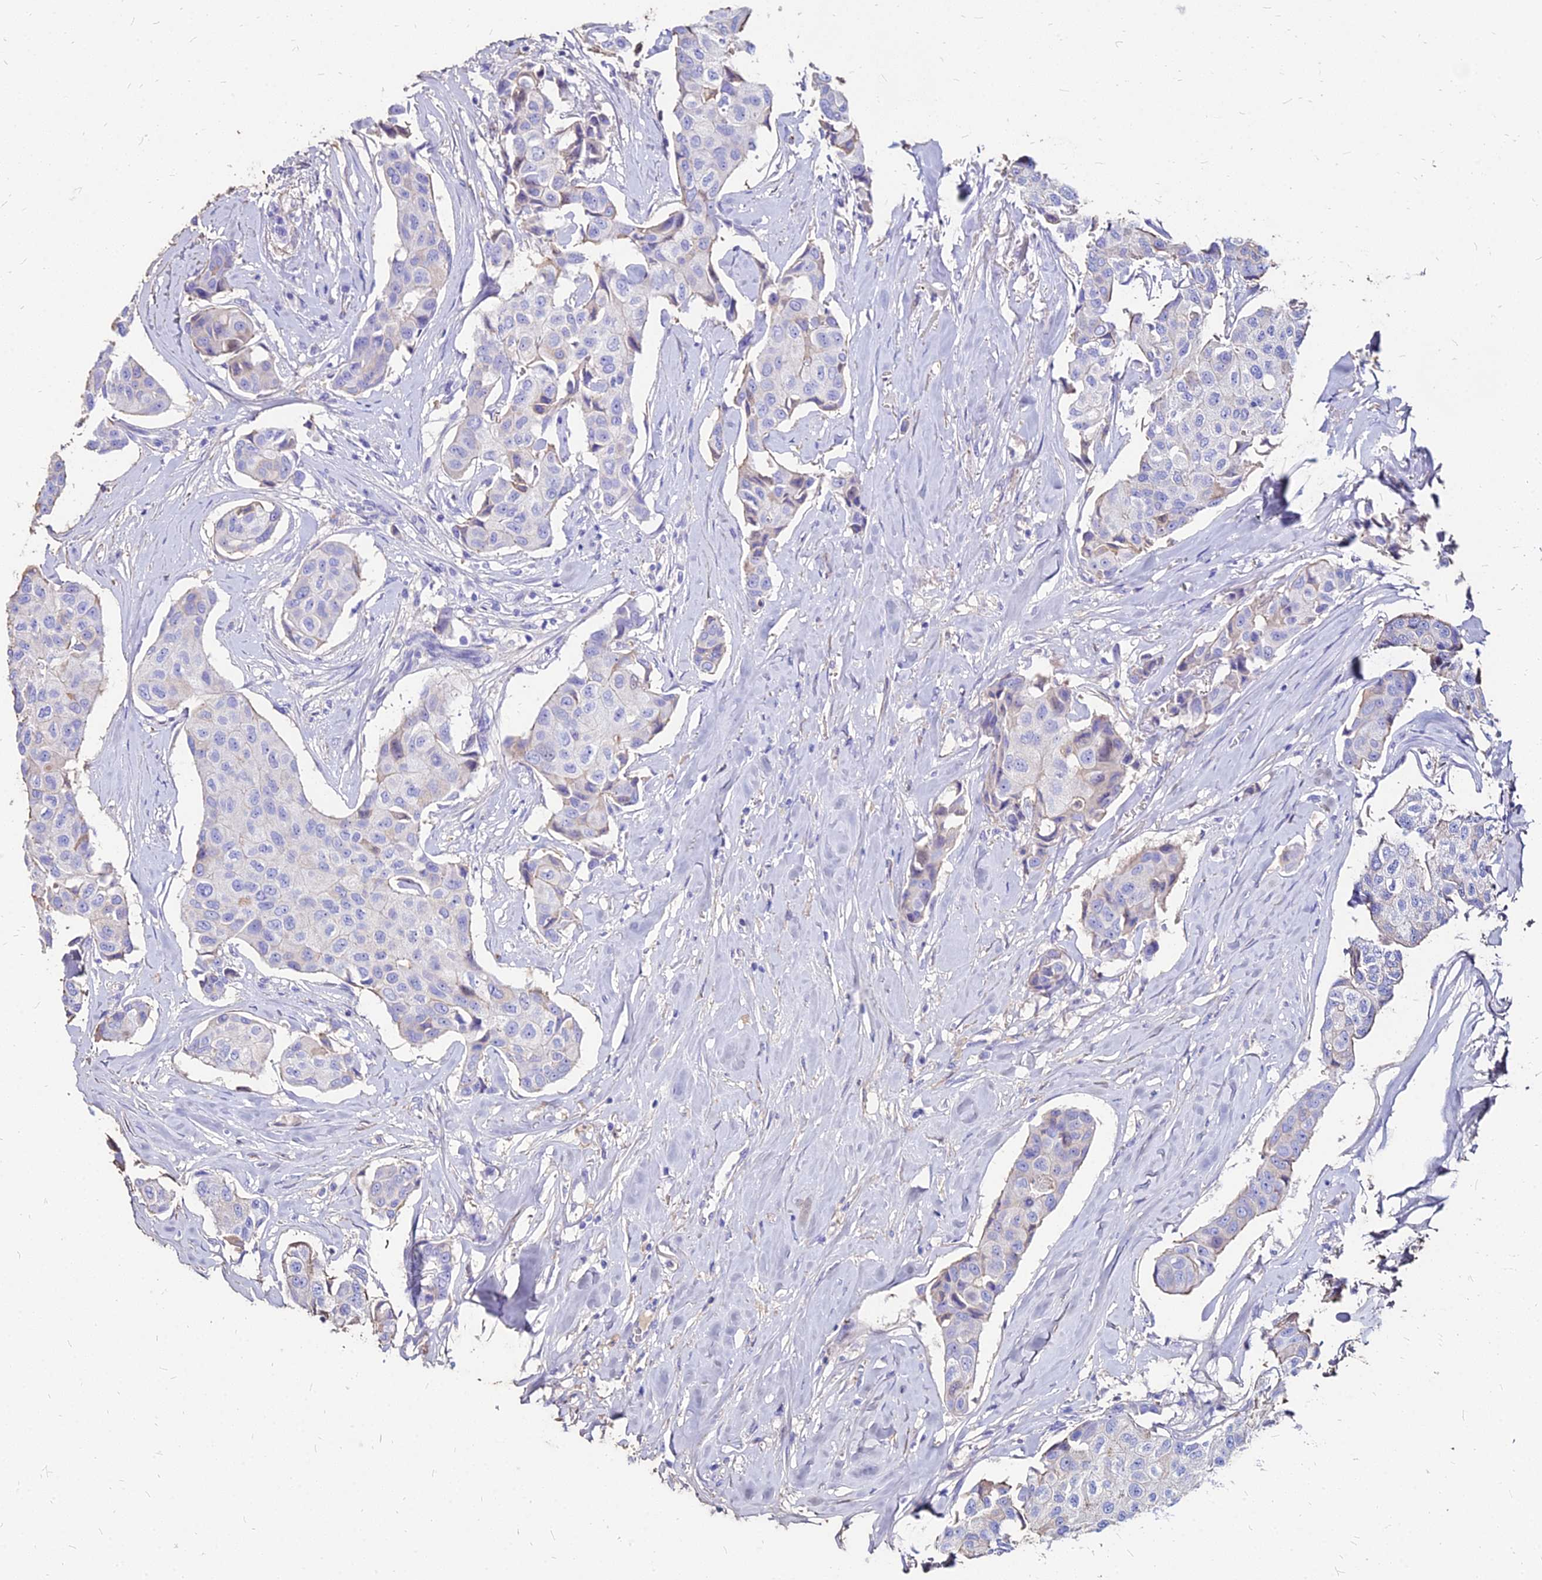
{"staining": {"intensity": "negative", "quantity": "none", "location": "none"}, "tissue": "breast cancer", "cell_type": "Tumor cells", "image_type": "cancer", "snomed": [{"axis": "morphology", "description": "Duct carcinoma"}, {"axis": "topography", "description": "Breast"}], "caption": "IHC micrograph of neoplastic tissue: human breast cancer (intraductal carcinoma) stained with DAB exhibits no significant protein positivity in tumor cells.", "gene": "NME5", "patient": {"sex": "female", "age": 80}}